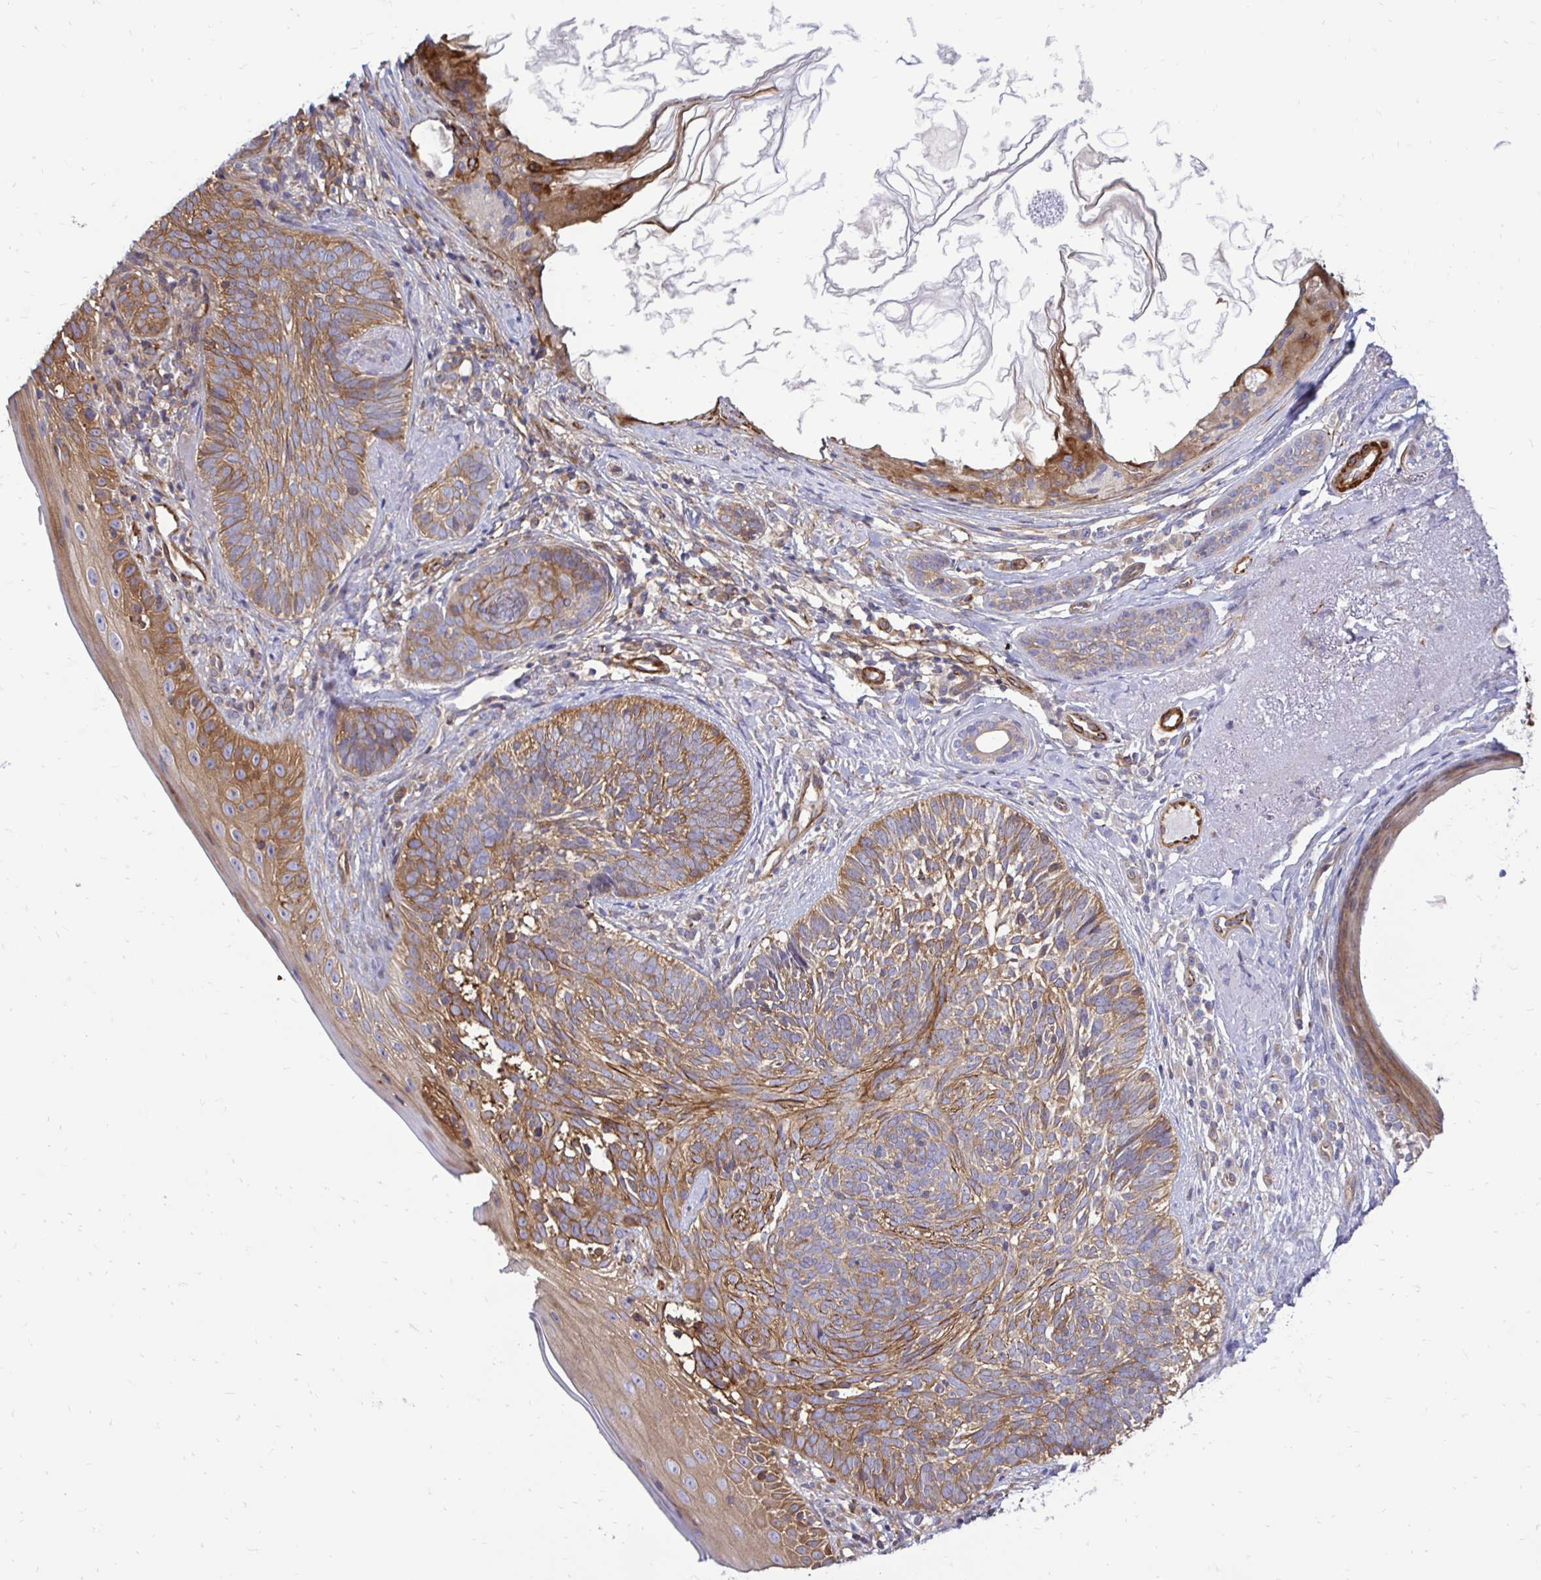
{"staining": {"intensity": "moderate", "quantity": ">75%", "location": "cytoplasmic/membranous"}, "tissue": "skin cancer", "cell_type": "Tumor cells", "image_type": "cancer", "snomed": [{"axis": "morphology", "description": "Basal cell carcinoma"}, {"axis": "topography", "description": "Skin"}], "caption": "Moderate cytoplasmic/membranous expression is identified in approximately >75% of tumor cells in skin cancer.", "gene": "CTPS1", "patient": {"sex": "female", "age": 74}}